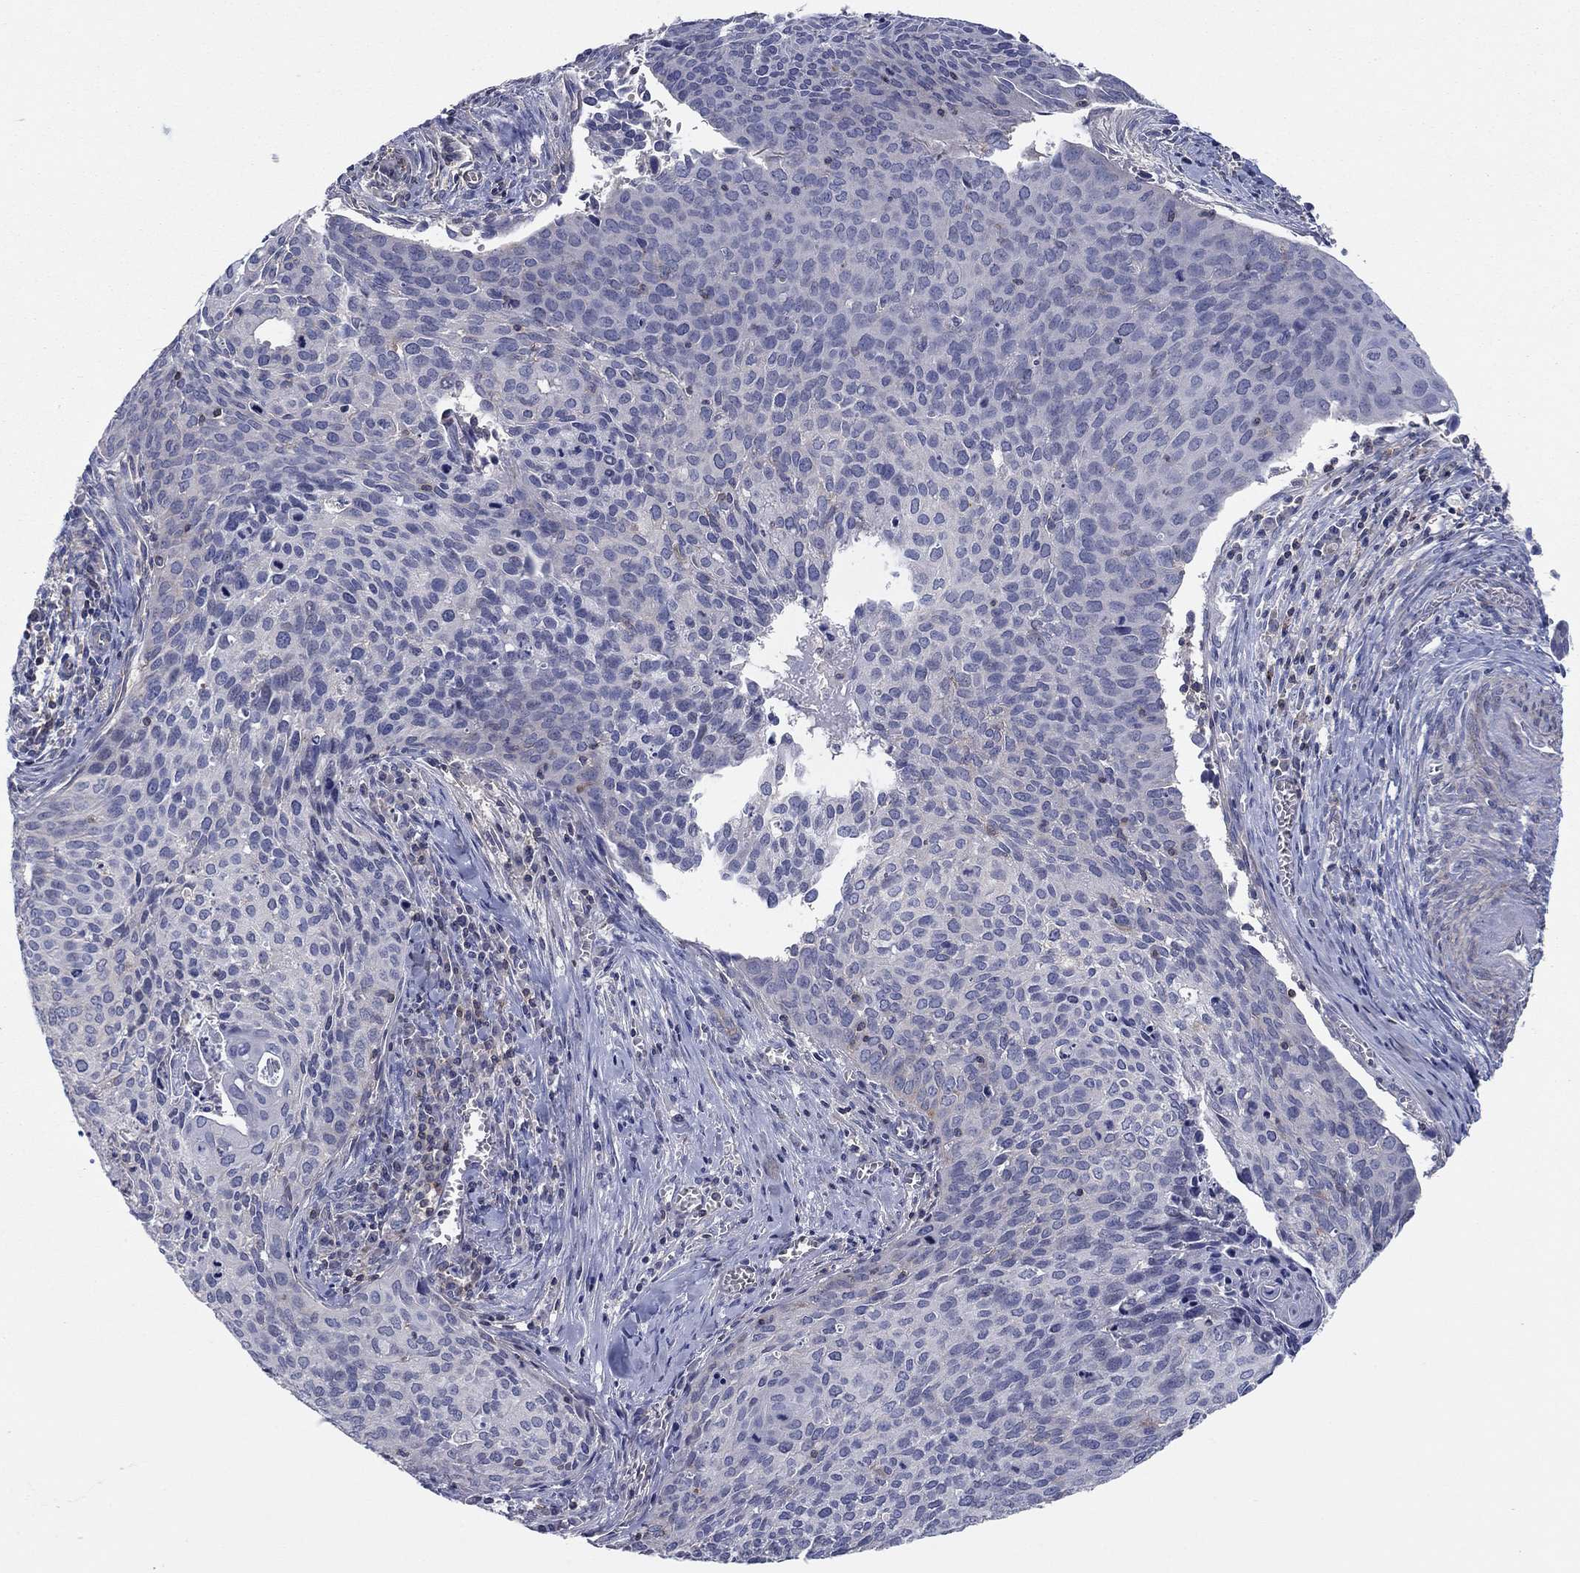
{"staining": {"intensity": "negative", "quantity": "none", "location": "none"}, "tissue": "cervical cancer", "cell_type": "Tumor cells", "image_type": "cancer", "snomed": [{"axis": "morphology", "description": "Squamous cell carcinoma, NOS"}, {"axis": "topography", "description": "Cervix"}], "caption": "There is no significant positivity in tumor cells of cervical cancer (squamous cell carcinoma). The staining is performed using DAB (3,3'-diaminobenzidine) brown chromogen with nuclei counter-stained in using hematoxylin.", "gene": "PSD4", "patient": {"sex": "female", "age": 29}}